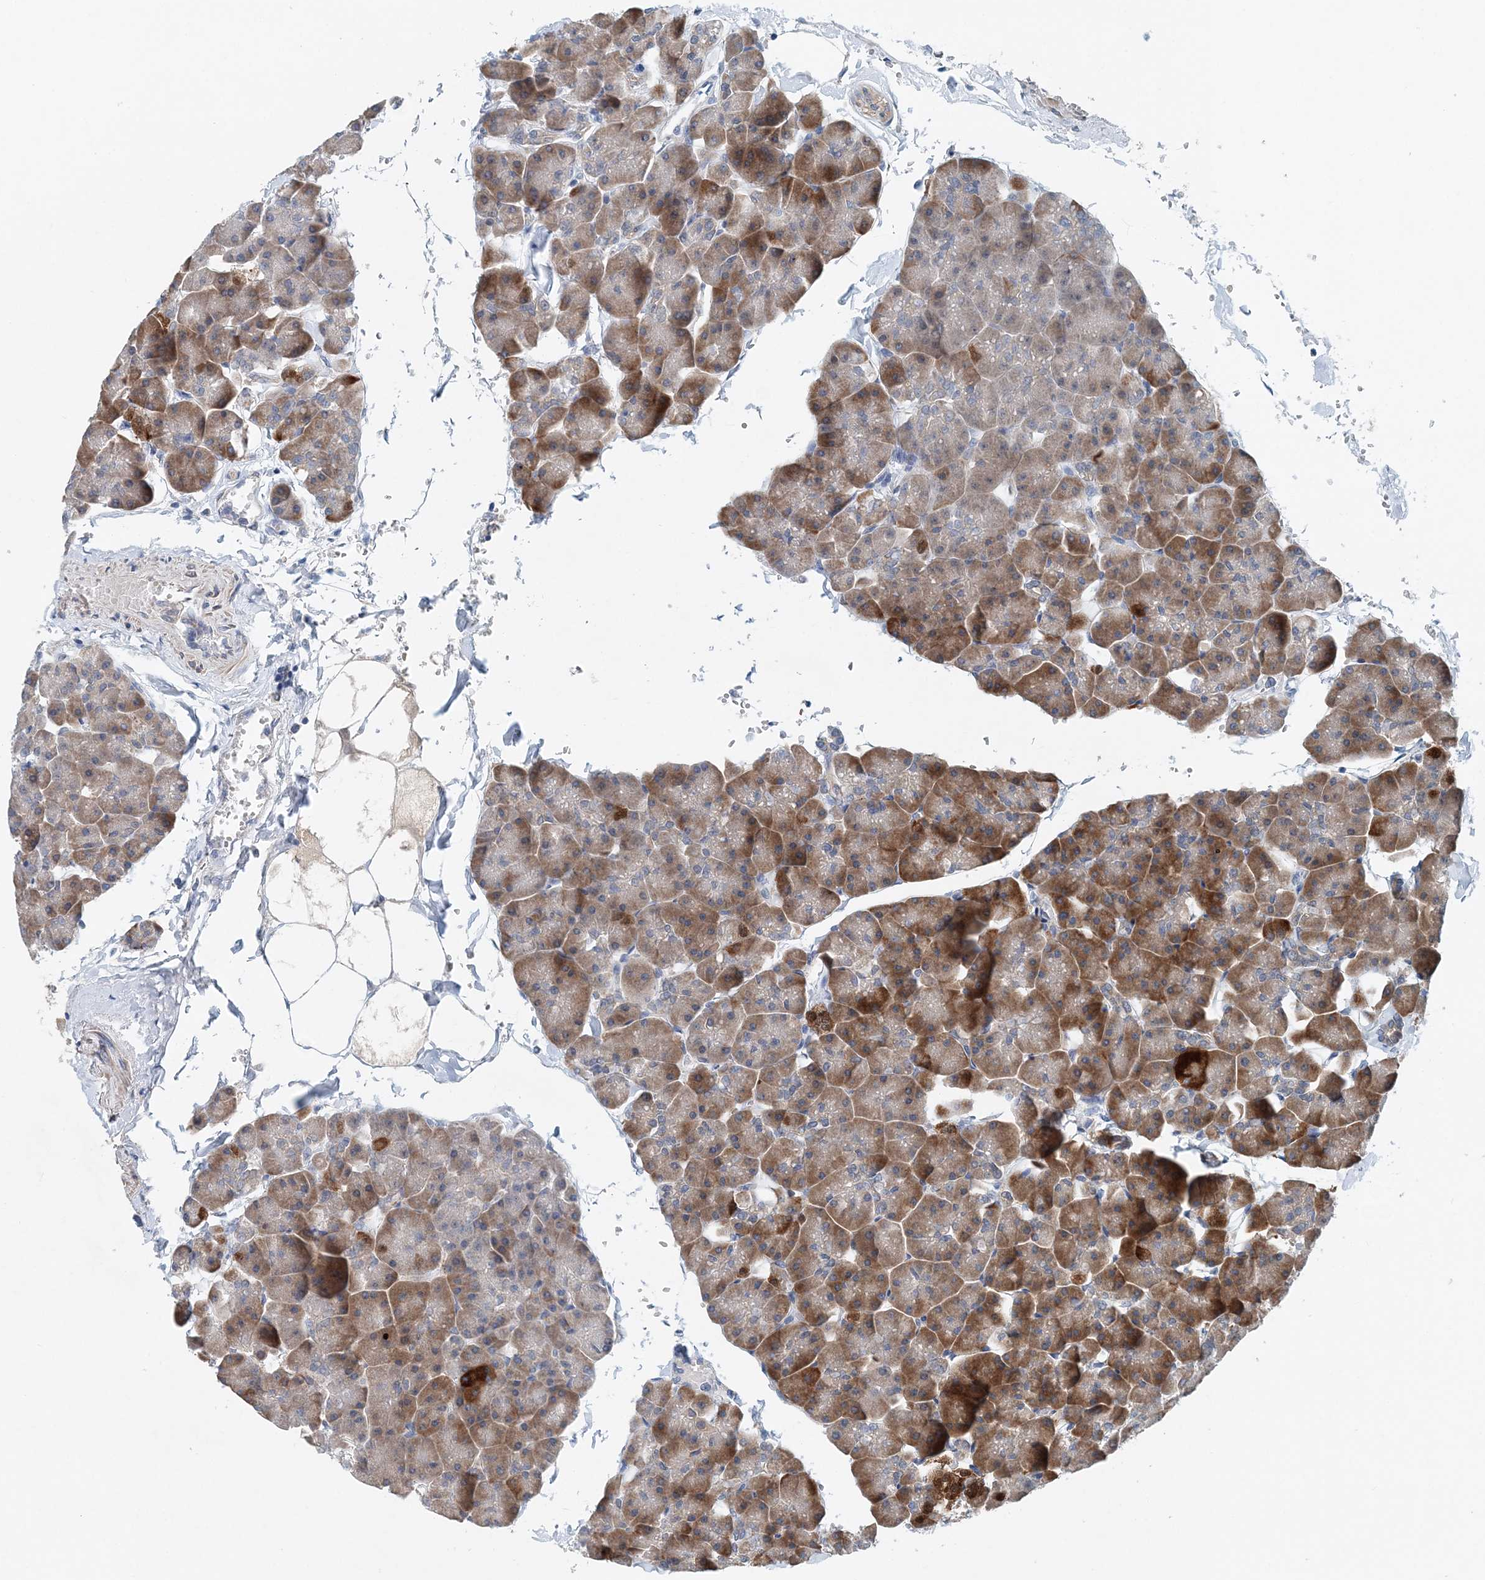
{"staining": {"intensity": "strong", "quantity": "25%-75%", "location": "cytoplasmic/membranous"}, "tissue": "pancreas", "cell_type": "Exocrine glandular cells", "image_type": "normal", "snomed": [{"axis": "morphology", "description": "Normal tissue, NOS"}, {"axis": "topography", "description": "Pancreas"}], "caption": "Immunohistochemistry (DAB) staining of unremarkable pancreas shows strong cytoplasmic/membranous protein expression in about 25%-75% of exocrine glandular cells.", "gene": "PFN2", "patient": {"sex": "male", "age": 35}}